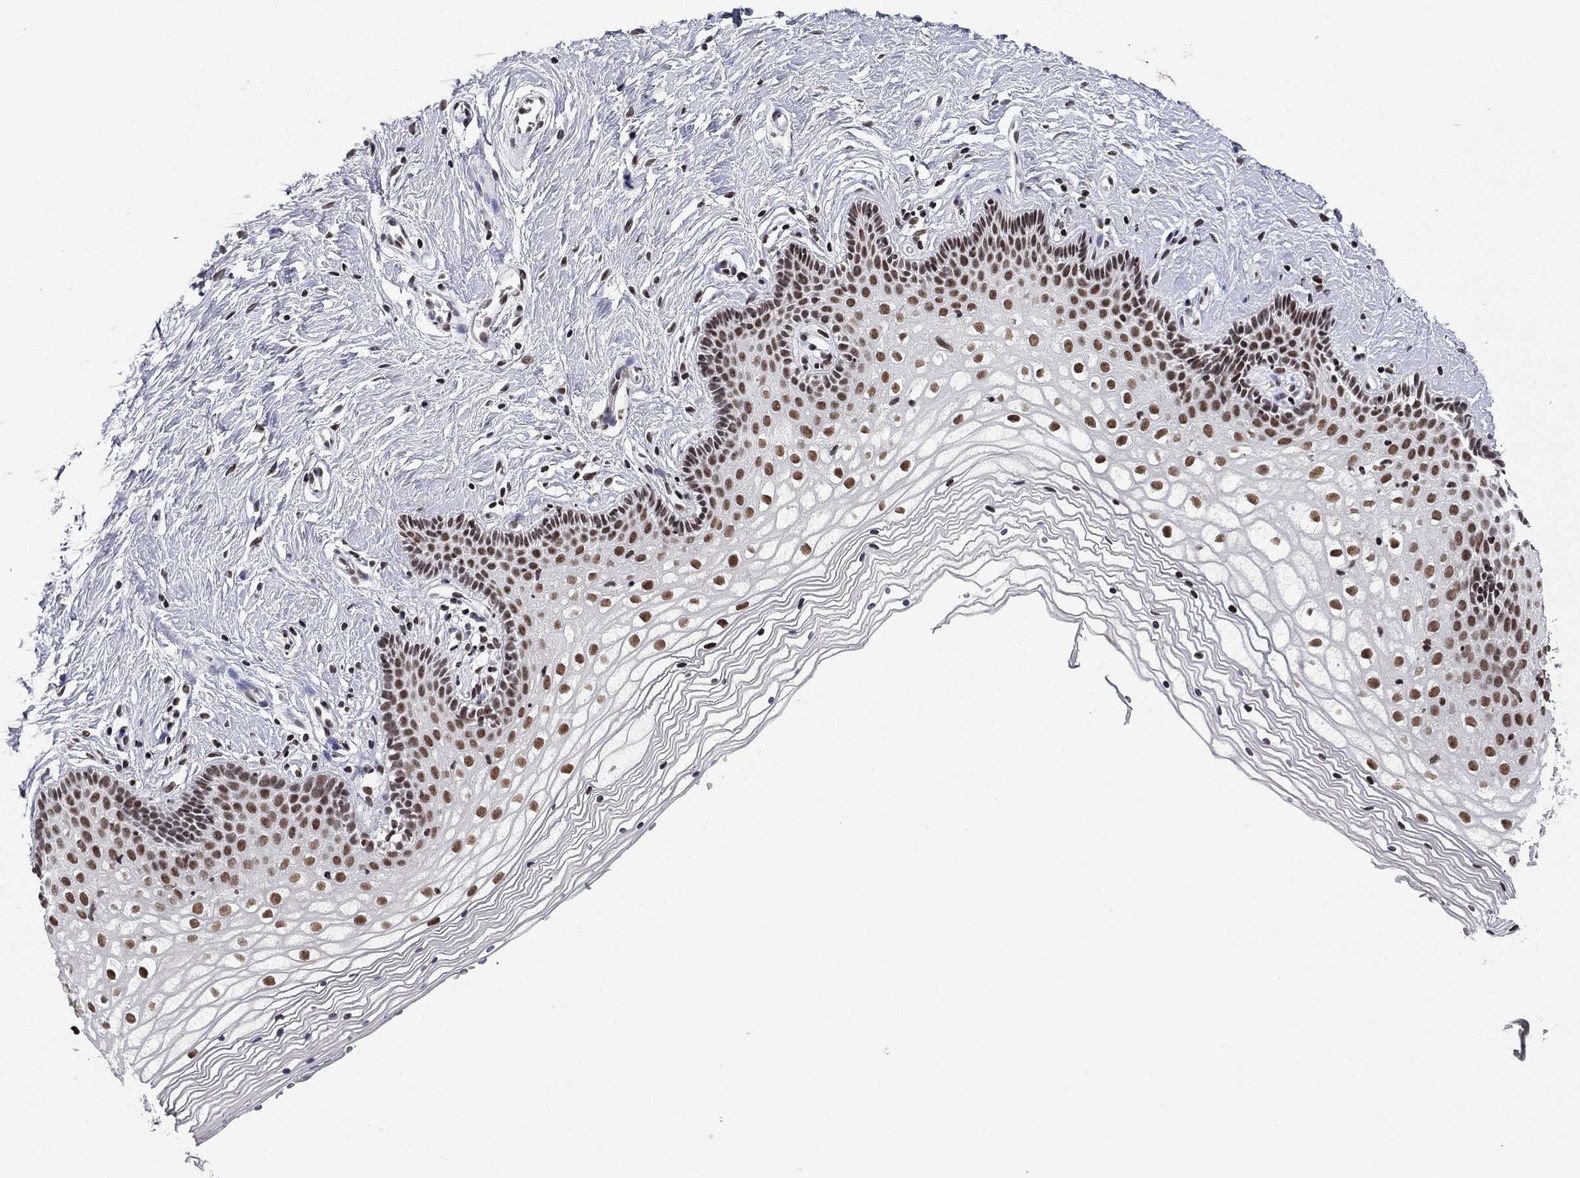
{"staining": {"intensity": "strong", "quantity": "25%-75%", "location": "nuclear"}, "tissue": "vagina", "cell_type": "Squamous epithelial cells", "image_type": "normal", "snomed": [{"axis": "morphology", "description": "Normal tissue, NOS"}, {"axis": "topography", "description": "Vagina"}], "caption": "This histopathology image exhibits benign vagina stained with IHC to label a protein in brown. The nuclear of squamous epithelial cells show strong positivity for the protein. Nuclei are counter-stained blue.", "gene": "ETV5", "patient": {"sex": "female", "age": 36}}